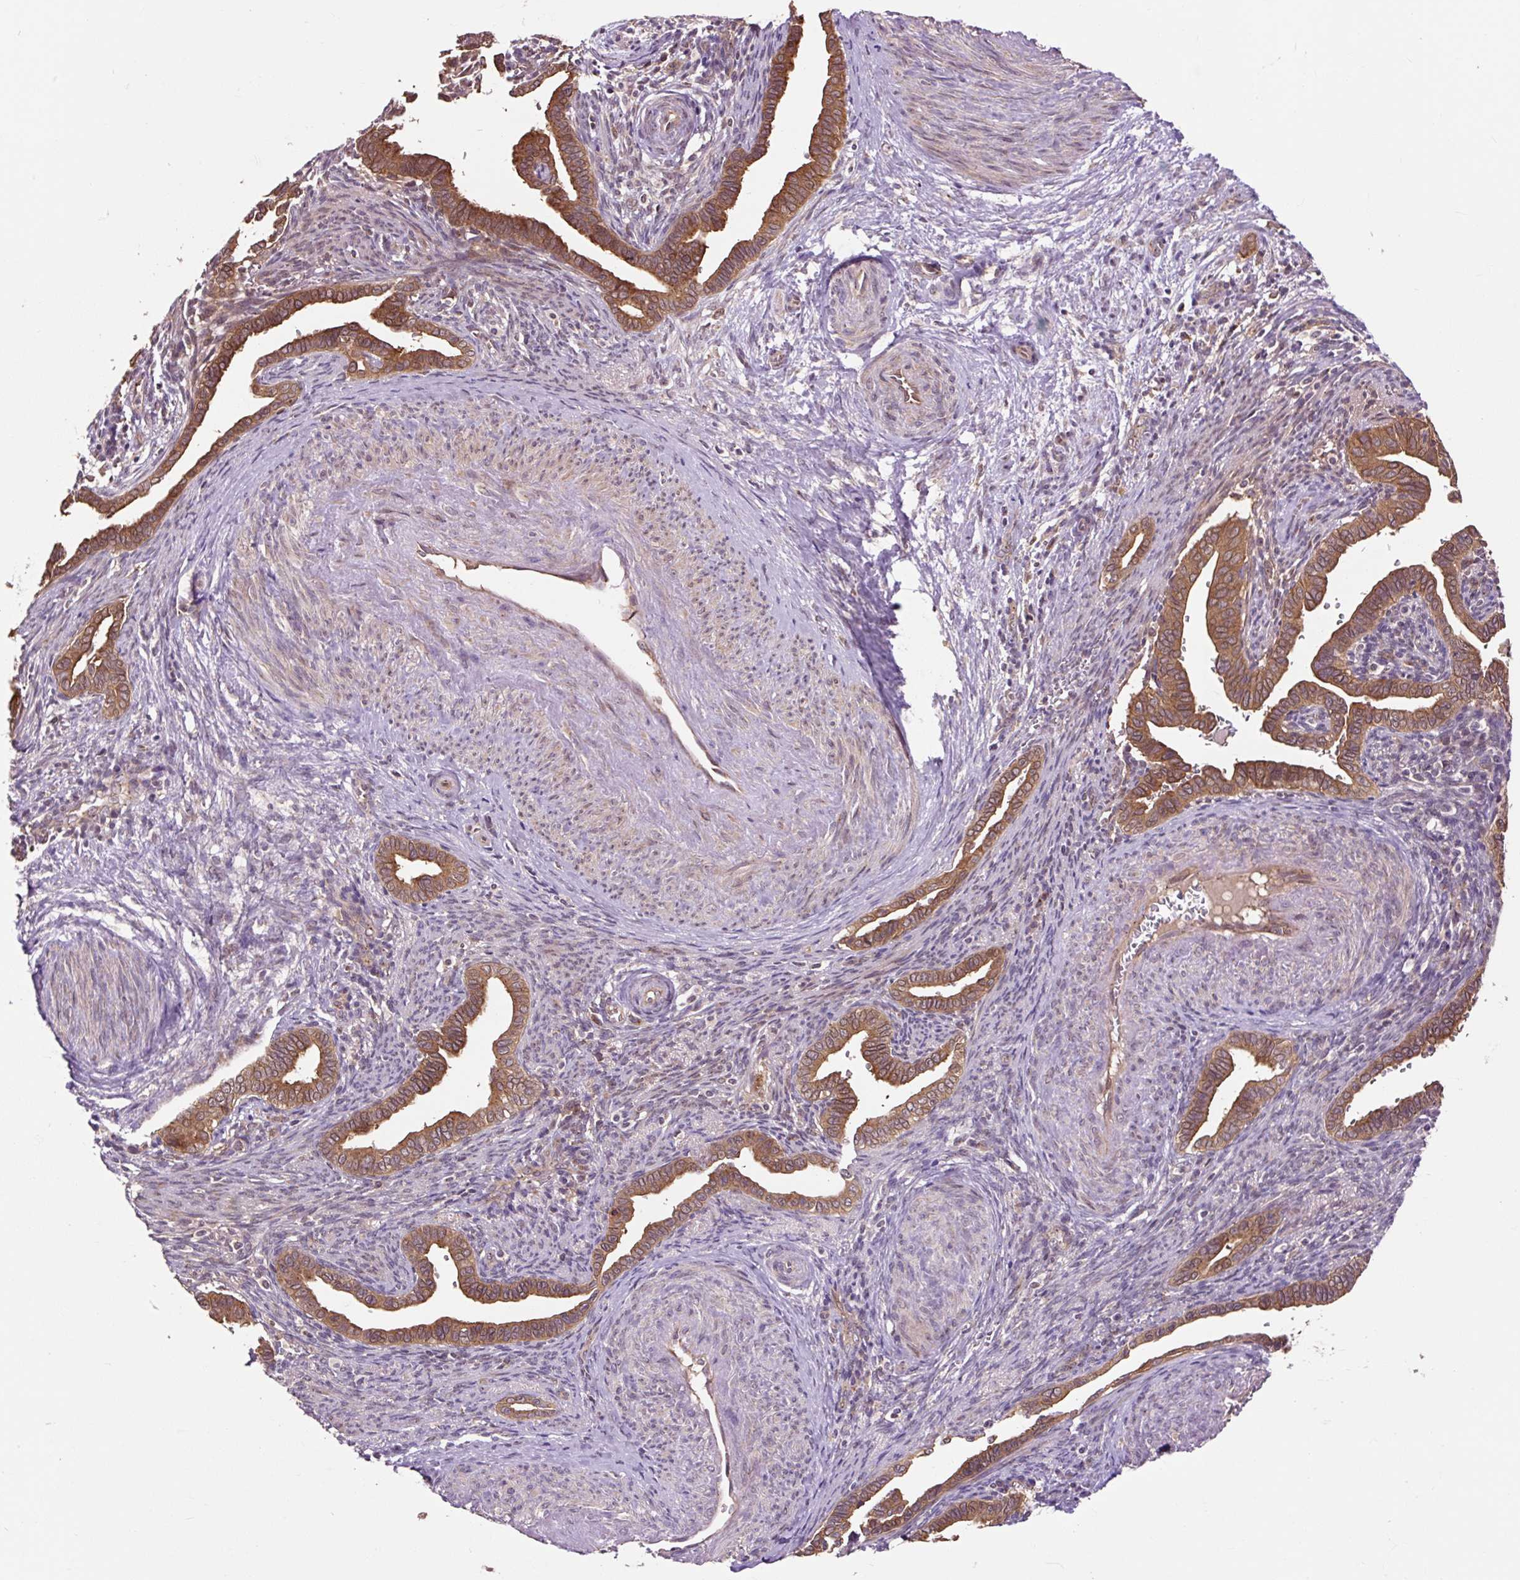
{"staining": {"intensity": "strong", "quantity": ">75%", "location": "cytoplasmic/membranous"}, "tissue": "cervical cancer", "cell_type": "Tumor cells", "image_type": "cancer", "snomed": [{"axis": "morphology", "description": "Adenocarcinoma, NOS"}, {"axis": "morphology", "description": "Adenocarcinoma, Low grade"}, {"axis": "topography", "description": "Cervix"}], "caption": "An immunohistochemistry micrograph of tumor tissue is shown. Protein staining in brown labels strong cytoplasmic/membranous positivity in cervical cancer (low-grade adenocarcinoma) within tumor cells. Nuclei are stained in blue.", "gene": "MMS19", "patient": {"sex": "female", "age": 35}}